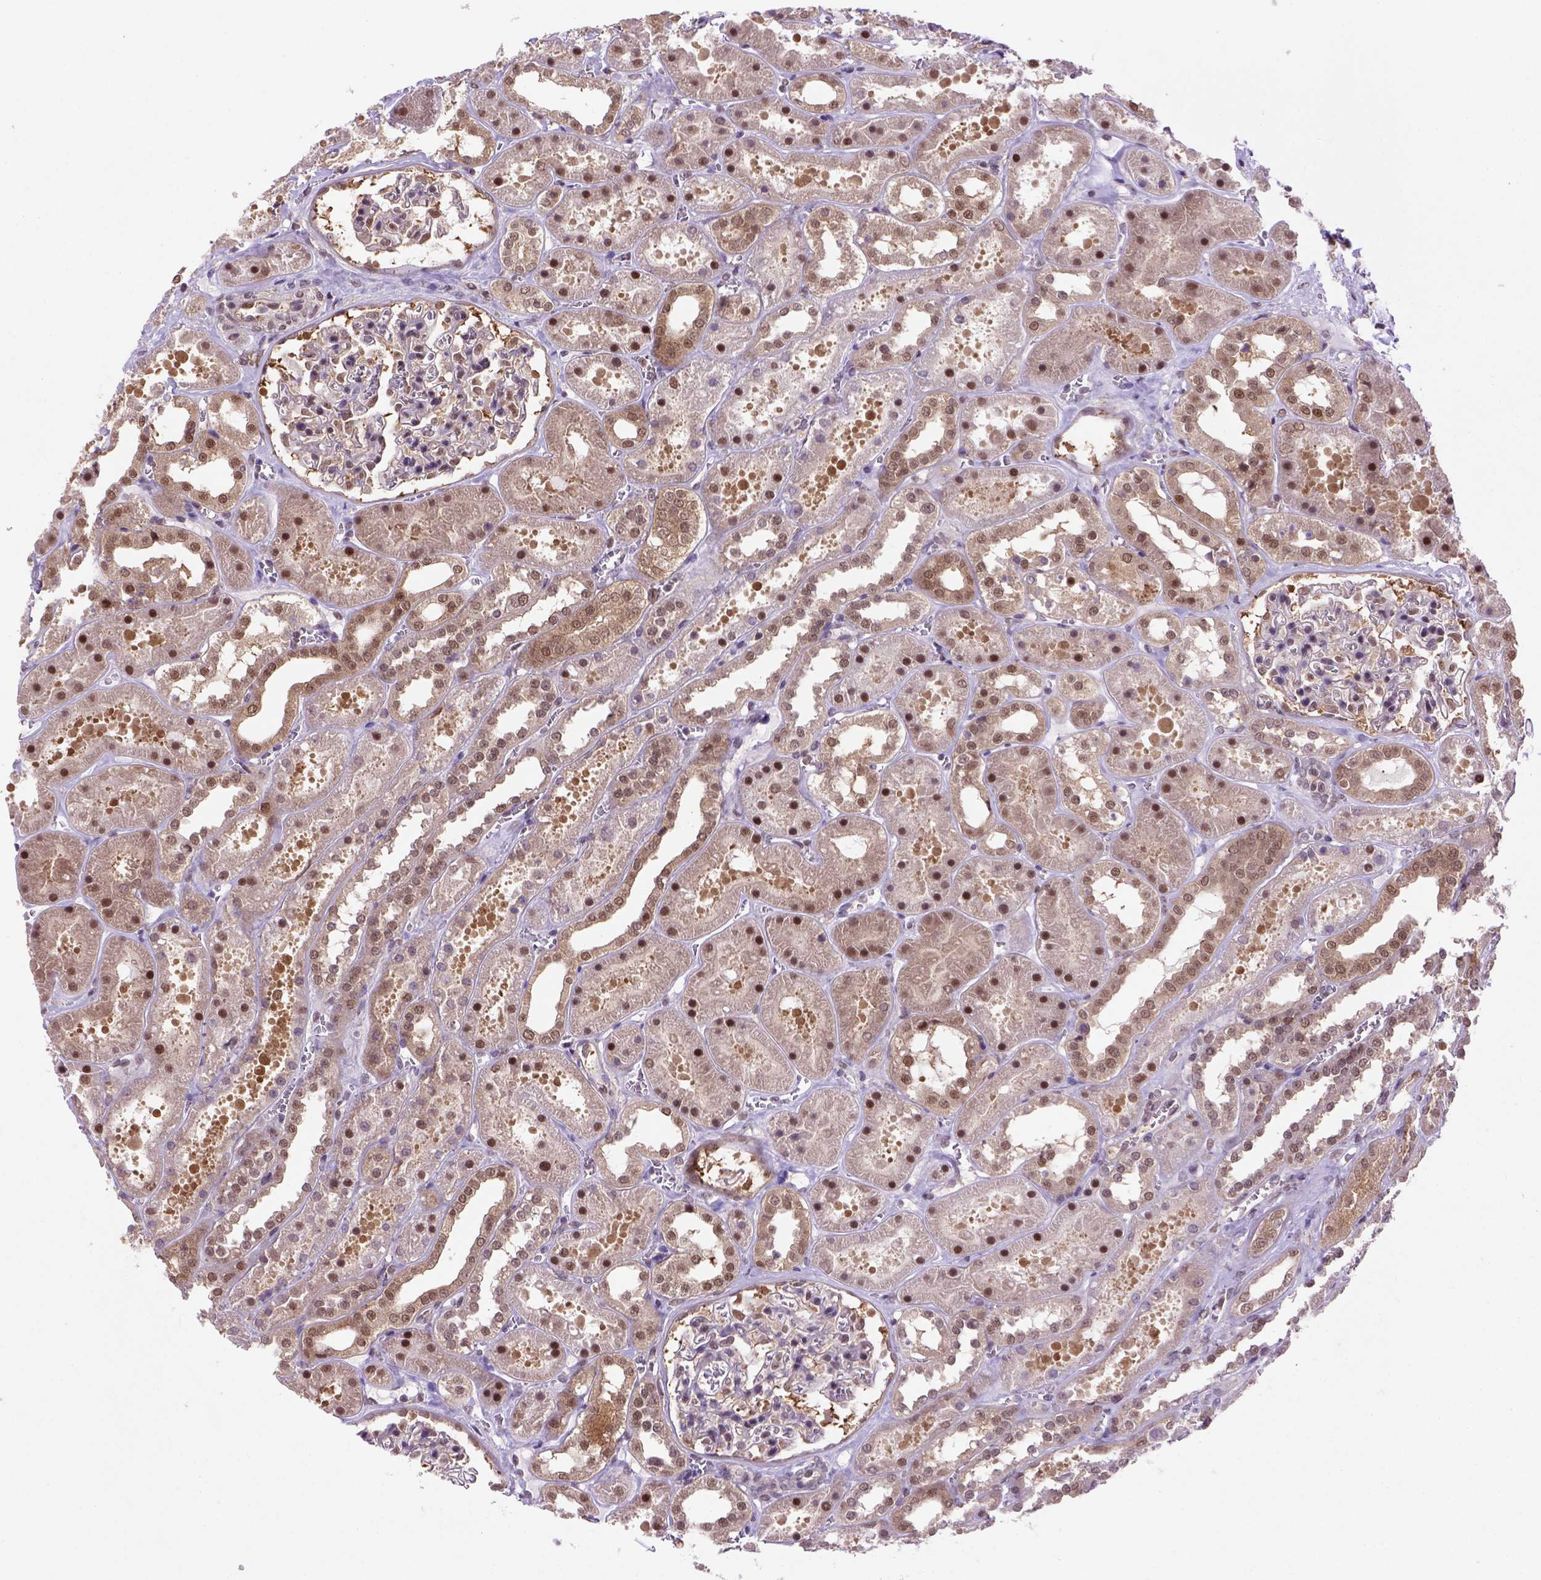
{"staining": {"intensity": "strong", "quantity": "25%-75%", "location": "cytoplasmic/membranous,nuclear"}, "tissue": "kidney", "cell_type": "Cells in glomeruli", "image_type": "normal", "snomed": [{"axis": "morphology", "description": "Normal tissue, NOS"}, {"axis": "topography", "description": "Kidney"}], "caption": "Kidney stained for a protein reveals strong cytoplasmic/membranous,nuclear positivity in cells in glomeruli.", "gene": "PSMC2", "patient": {"sex": "female", "age": 41}}